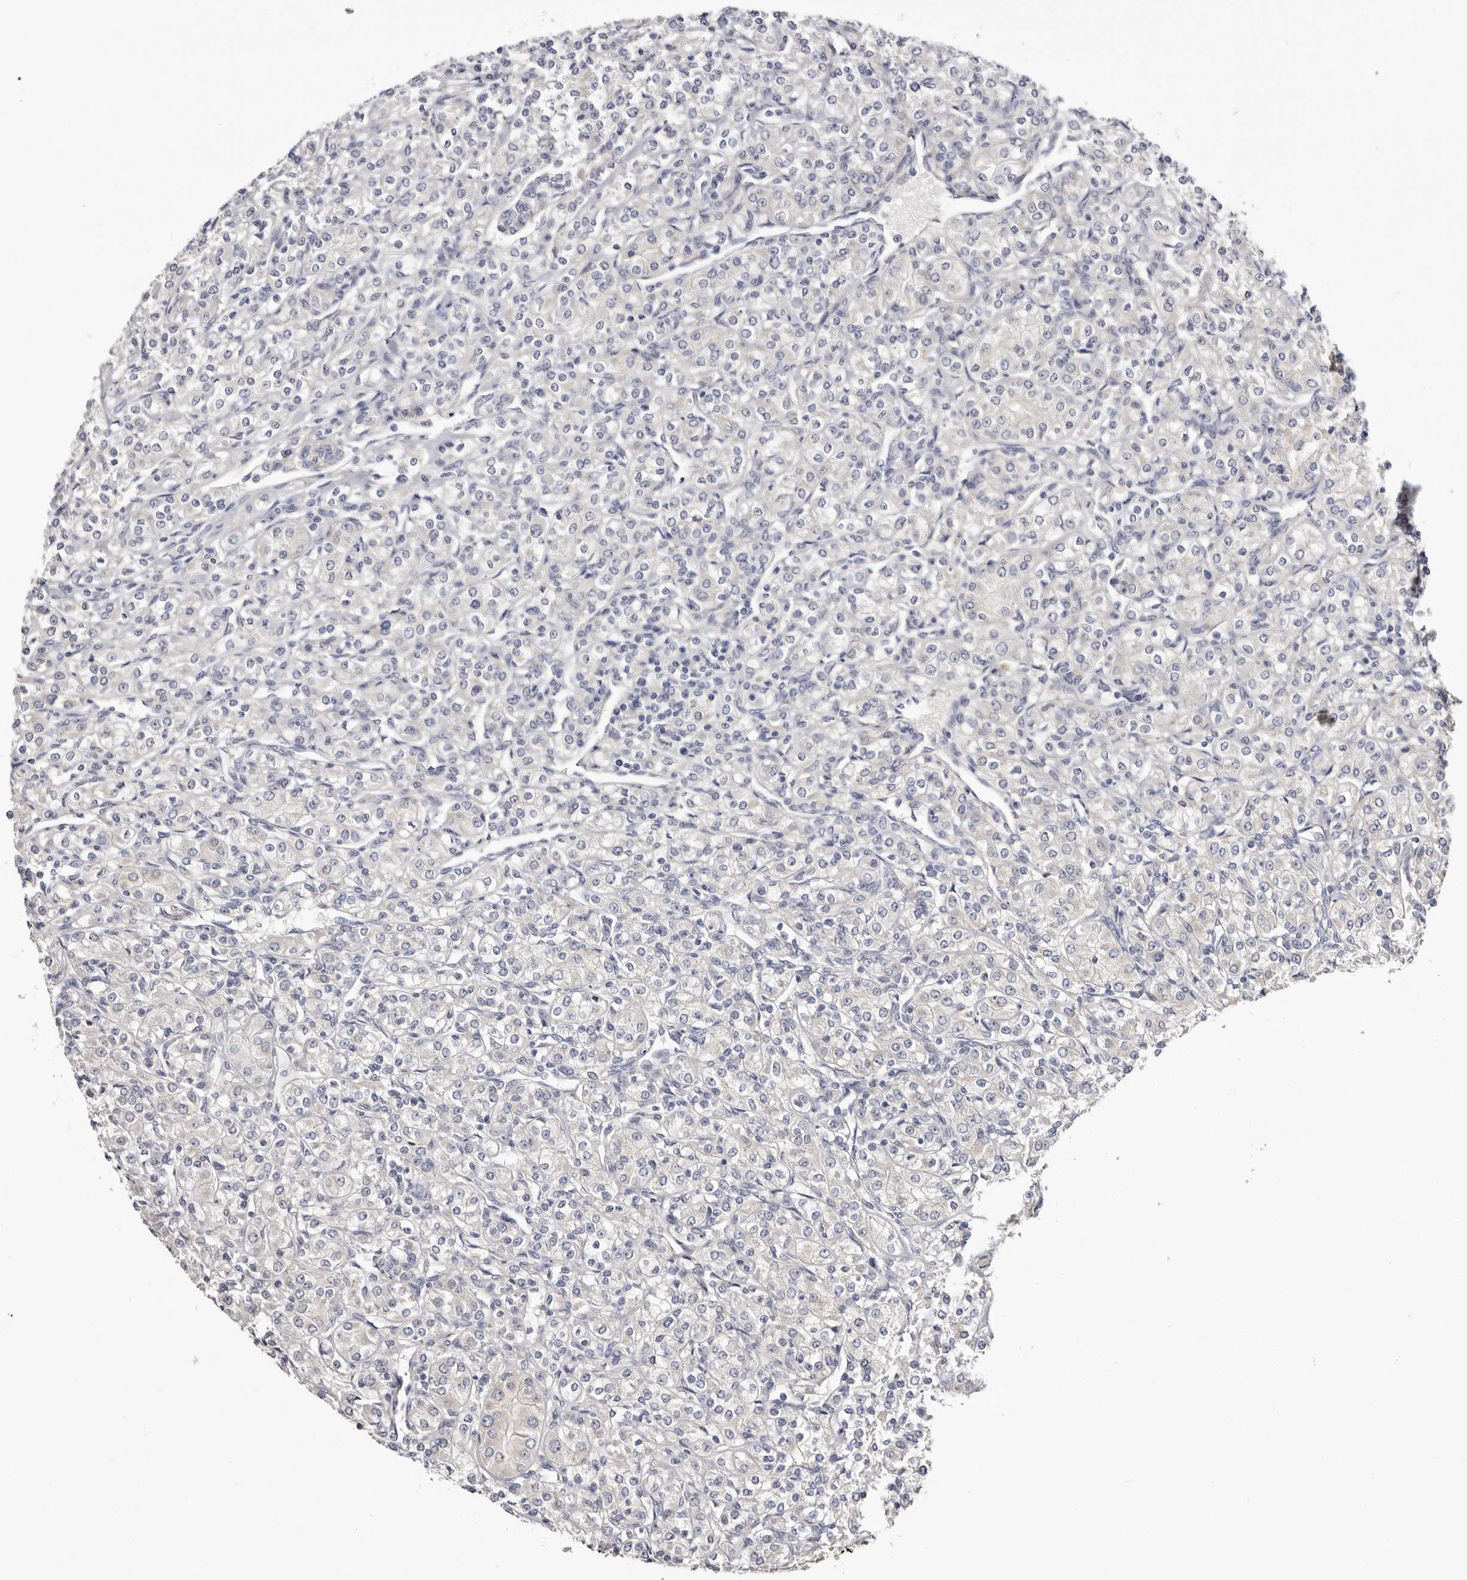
{"staining": {"intensity": "negative", "quantity": "none", "location": "none"}, "tissue": "renal cancer", "cell_type": "Tumor cells", "image_type": "cancer", "snomed": [{"axis": "morphology", "description": "Adenocarcinoma, NOS"}, {"axis": "topography", "description": "Kidney"}], "caption": "This is an IHC histopathology image of human renal cancer (adenocarcinoma). There is no expression in tumor cells.", "gene": "STK16", "patient": {"sex": "male", "age": 77}}